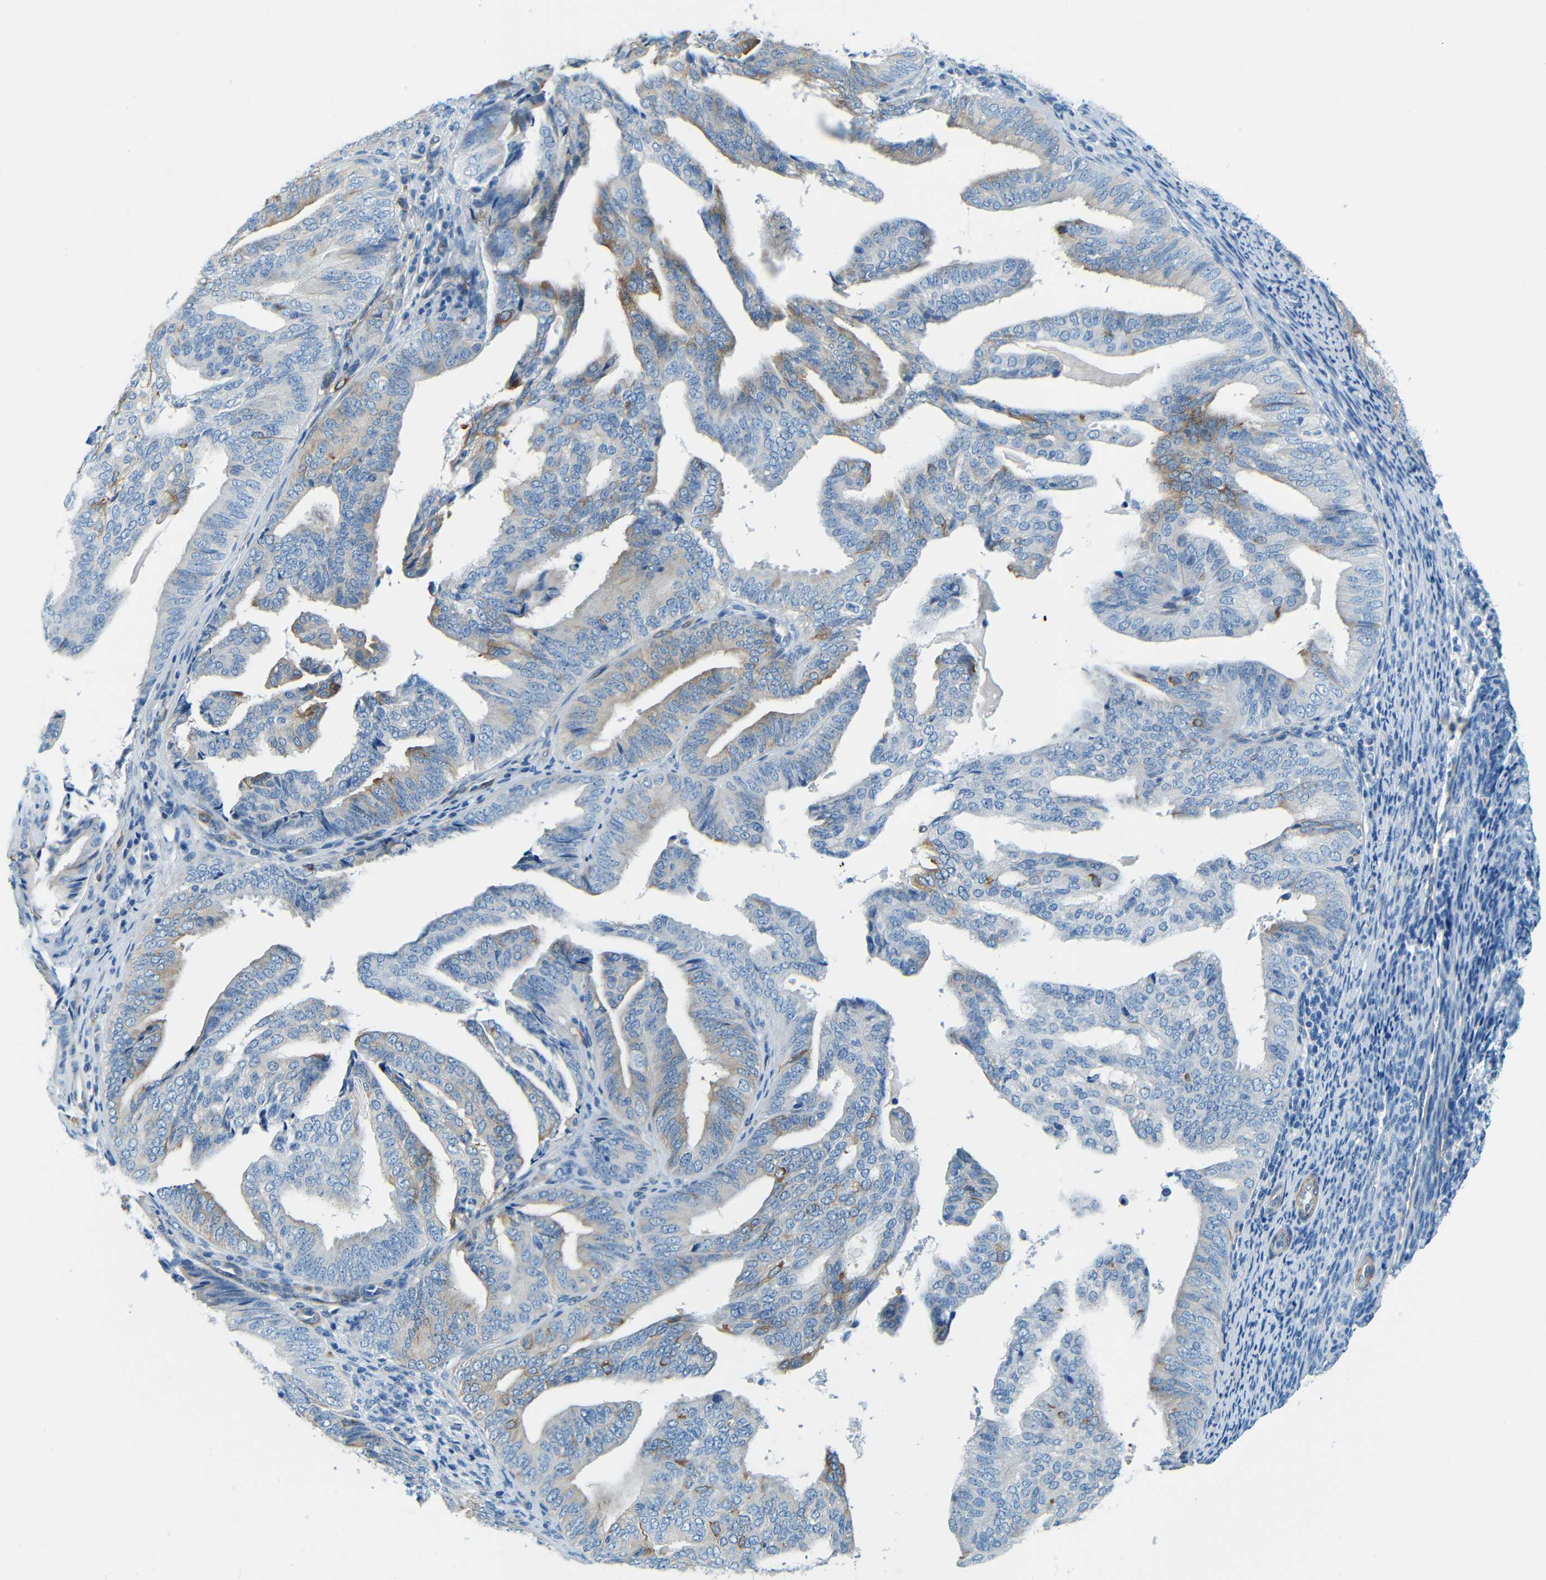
{"staining": {"intensity": "weak", "quantity": "<25%", "location": "cytoplasmic/membranous"}, "tissue": "endometrial cancer", "cell_type": "Tumor cells", "image_type": "cancer", "snomed": [{"axis": "morphology", "description": "Adenocarcinoma, NOS"}, {"axis": "topography", "description": "Endometrium"}], "caption": "Endometrial cancer (adenocarcinoma) was stained to show a protein in brown. There is no significant staining in tumor cells.", "gene": "MAP2", "patient": {"sex": "female", "age": 58}}